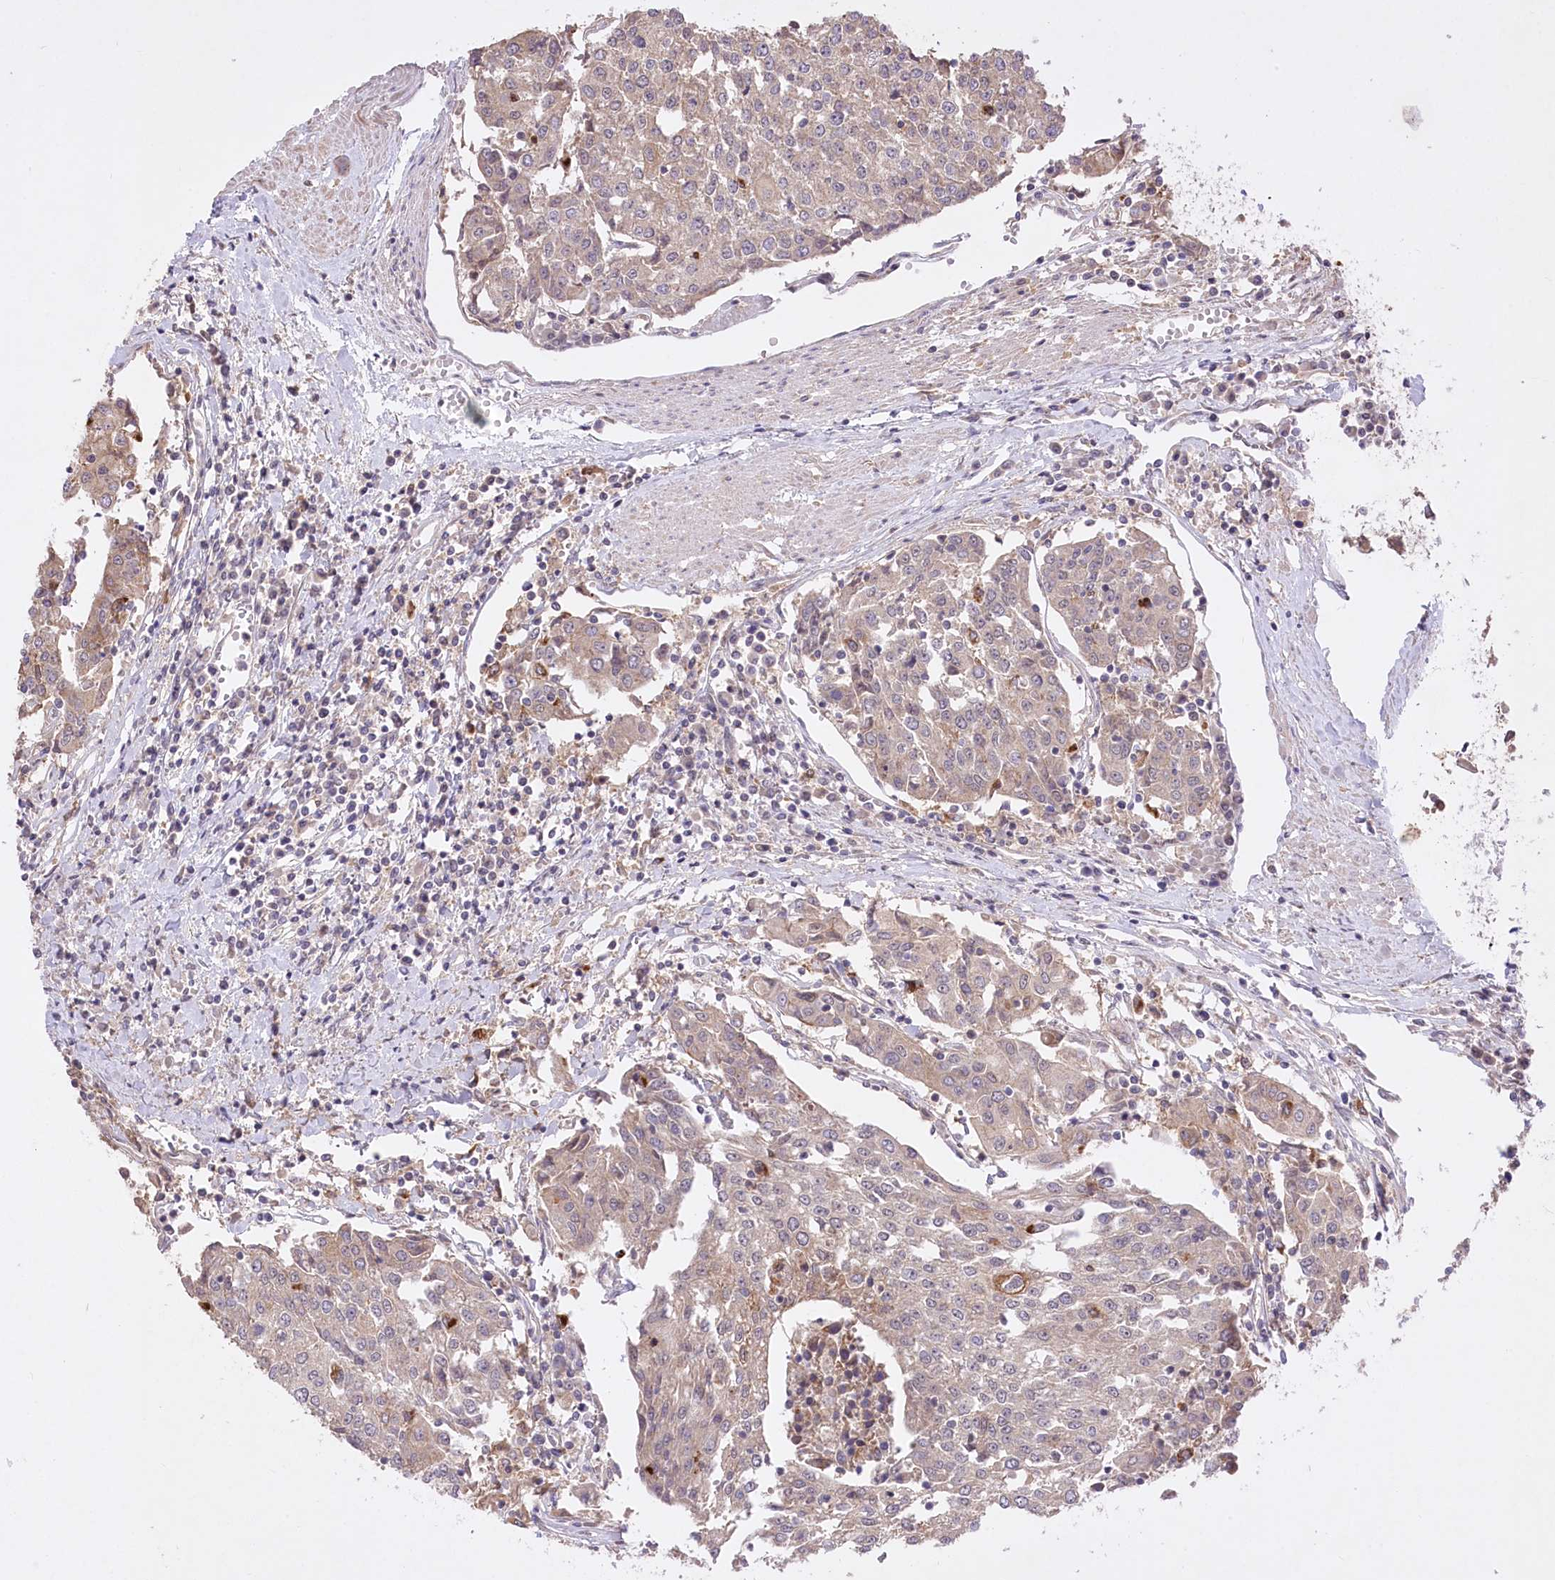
{"staining": {"intensity": "weak", "quantity": "25%-75%", "location": "cytoplasmic/membranous"}, "tissue": "urothelial cancer", "cell_type": "Tumor cells", "image_type": "cancer", "snomed": [{"axis": "morphology", "description": "Urothelial carcinoma, High grade"}, {"axis": "topography", "description": "Urinary bladder"}], "caption": "Immunohistochemistry (IHC) staining of high-grade urothelial carcinoma, which exhibits low levels of weak cytoplasmic/membranous staining in about 25%-75% of tumor cells indicating weak cytoplasmic/membranous protein staining. The staining was performed using DAB (brown) for protein detection and nuclei were counterstained in hematoxylin (blue).", "gene": "HELT", "patient": {"sex": "female", "age": 85}}